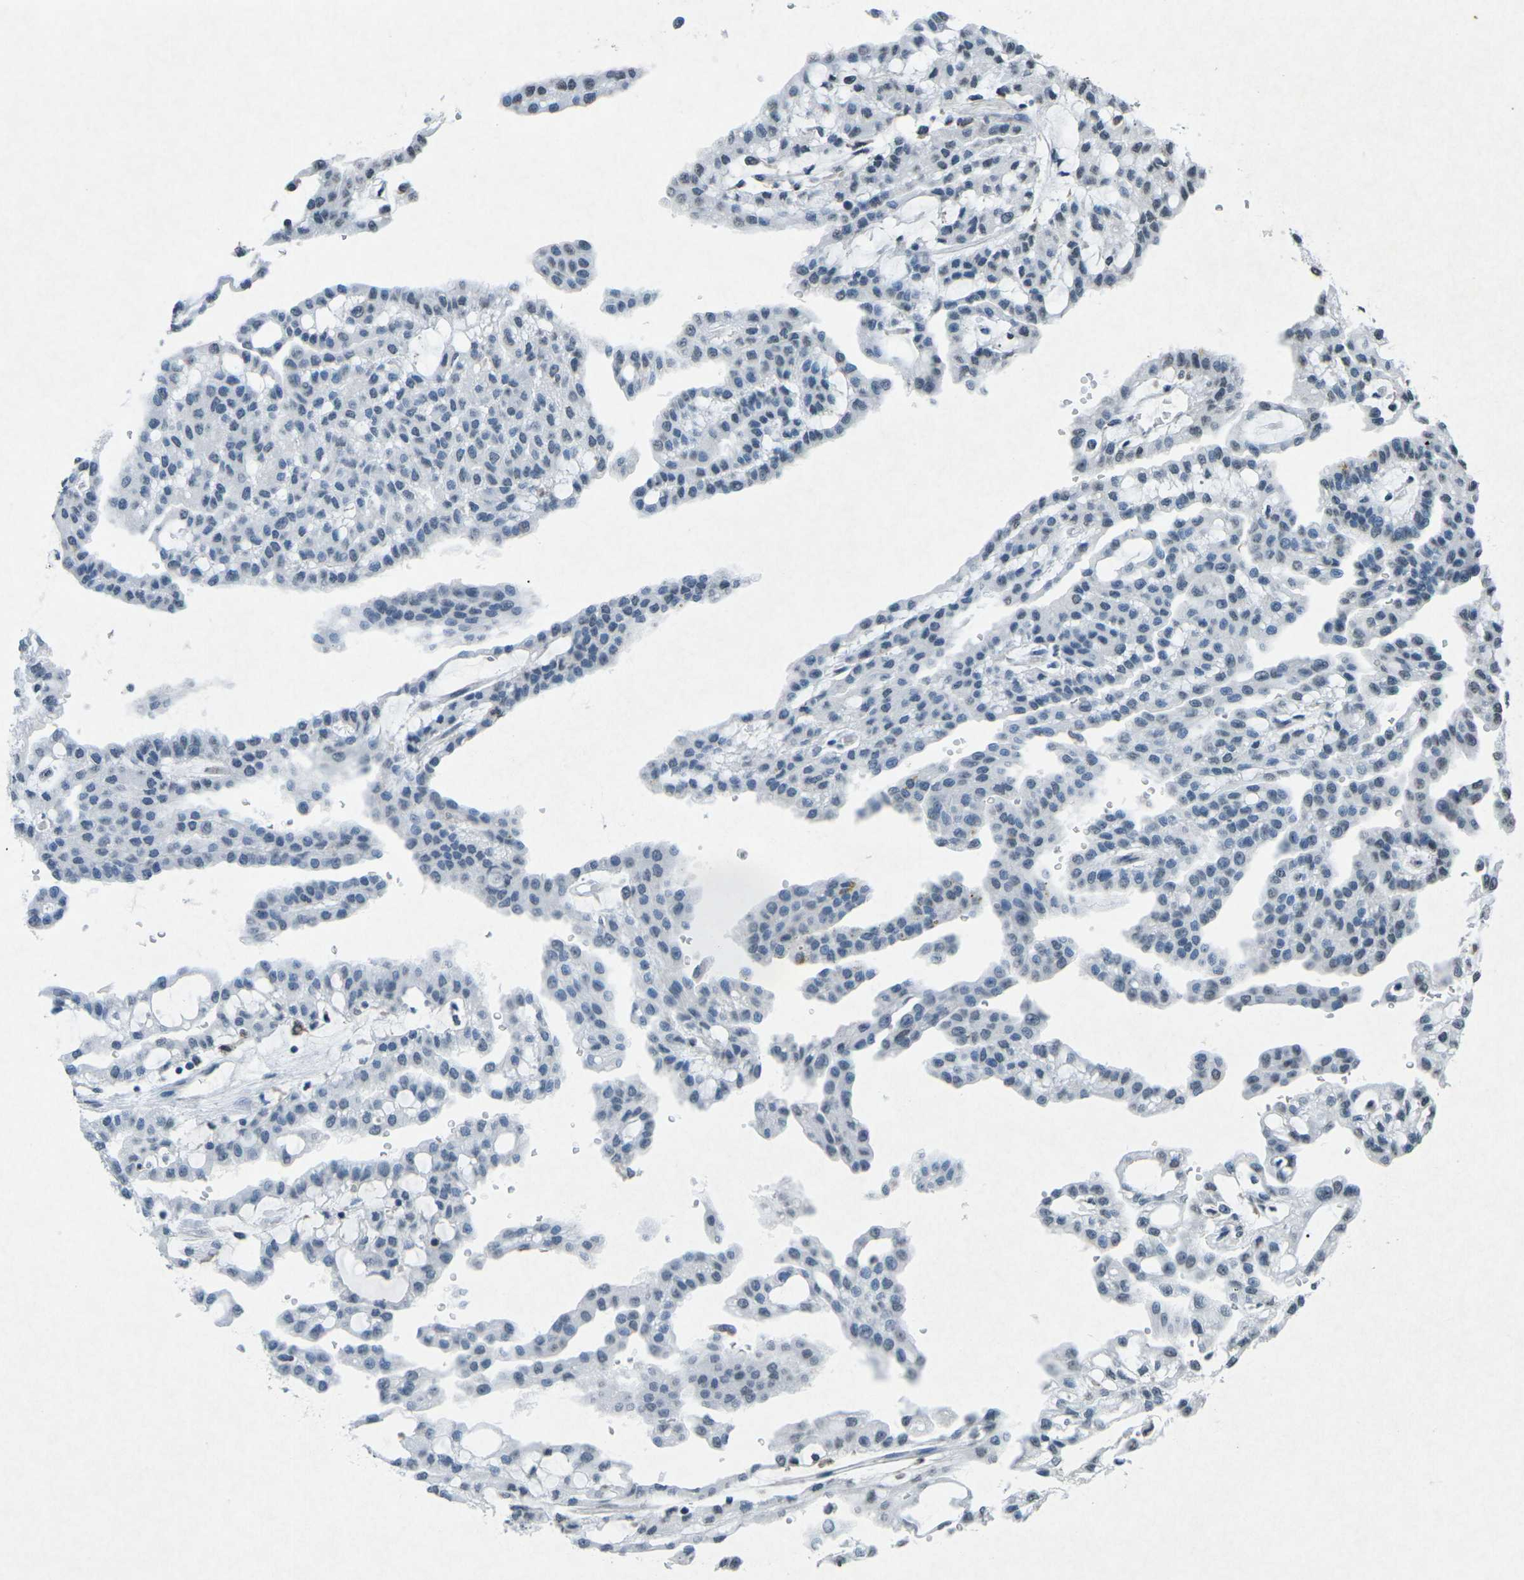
{"staining": {"intensity": "negative", "quantity": "none", "location": "none"}, "tissue": "renal cancer", "cell_type": "Tumor cells", "image_type": "cancer", "snomed": [{"axis": "morphology", "description": "Adenocarcinoma, NOS"}, {"axis": "topography", "description": "Kidney"}], "caption": "This is a micrograph of IHC staining of adenocarcinoma (renal), which shows no staining in tumor cells. The staining is performed using DAB brown chromogen with nuclei counter-stained in using hematoxylin.", "gene": "TFR2", "patient": {"sex": "male", "age": 63}}